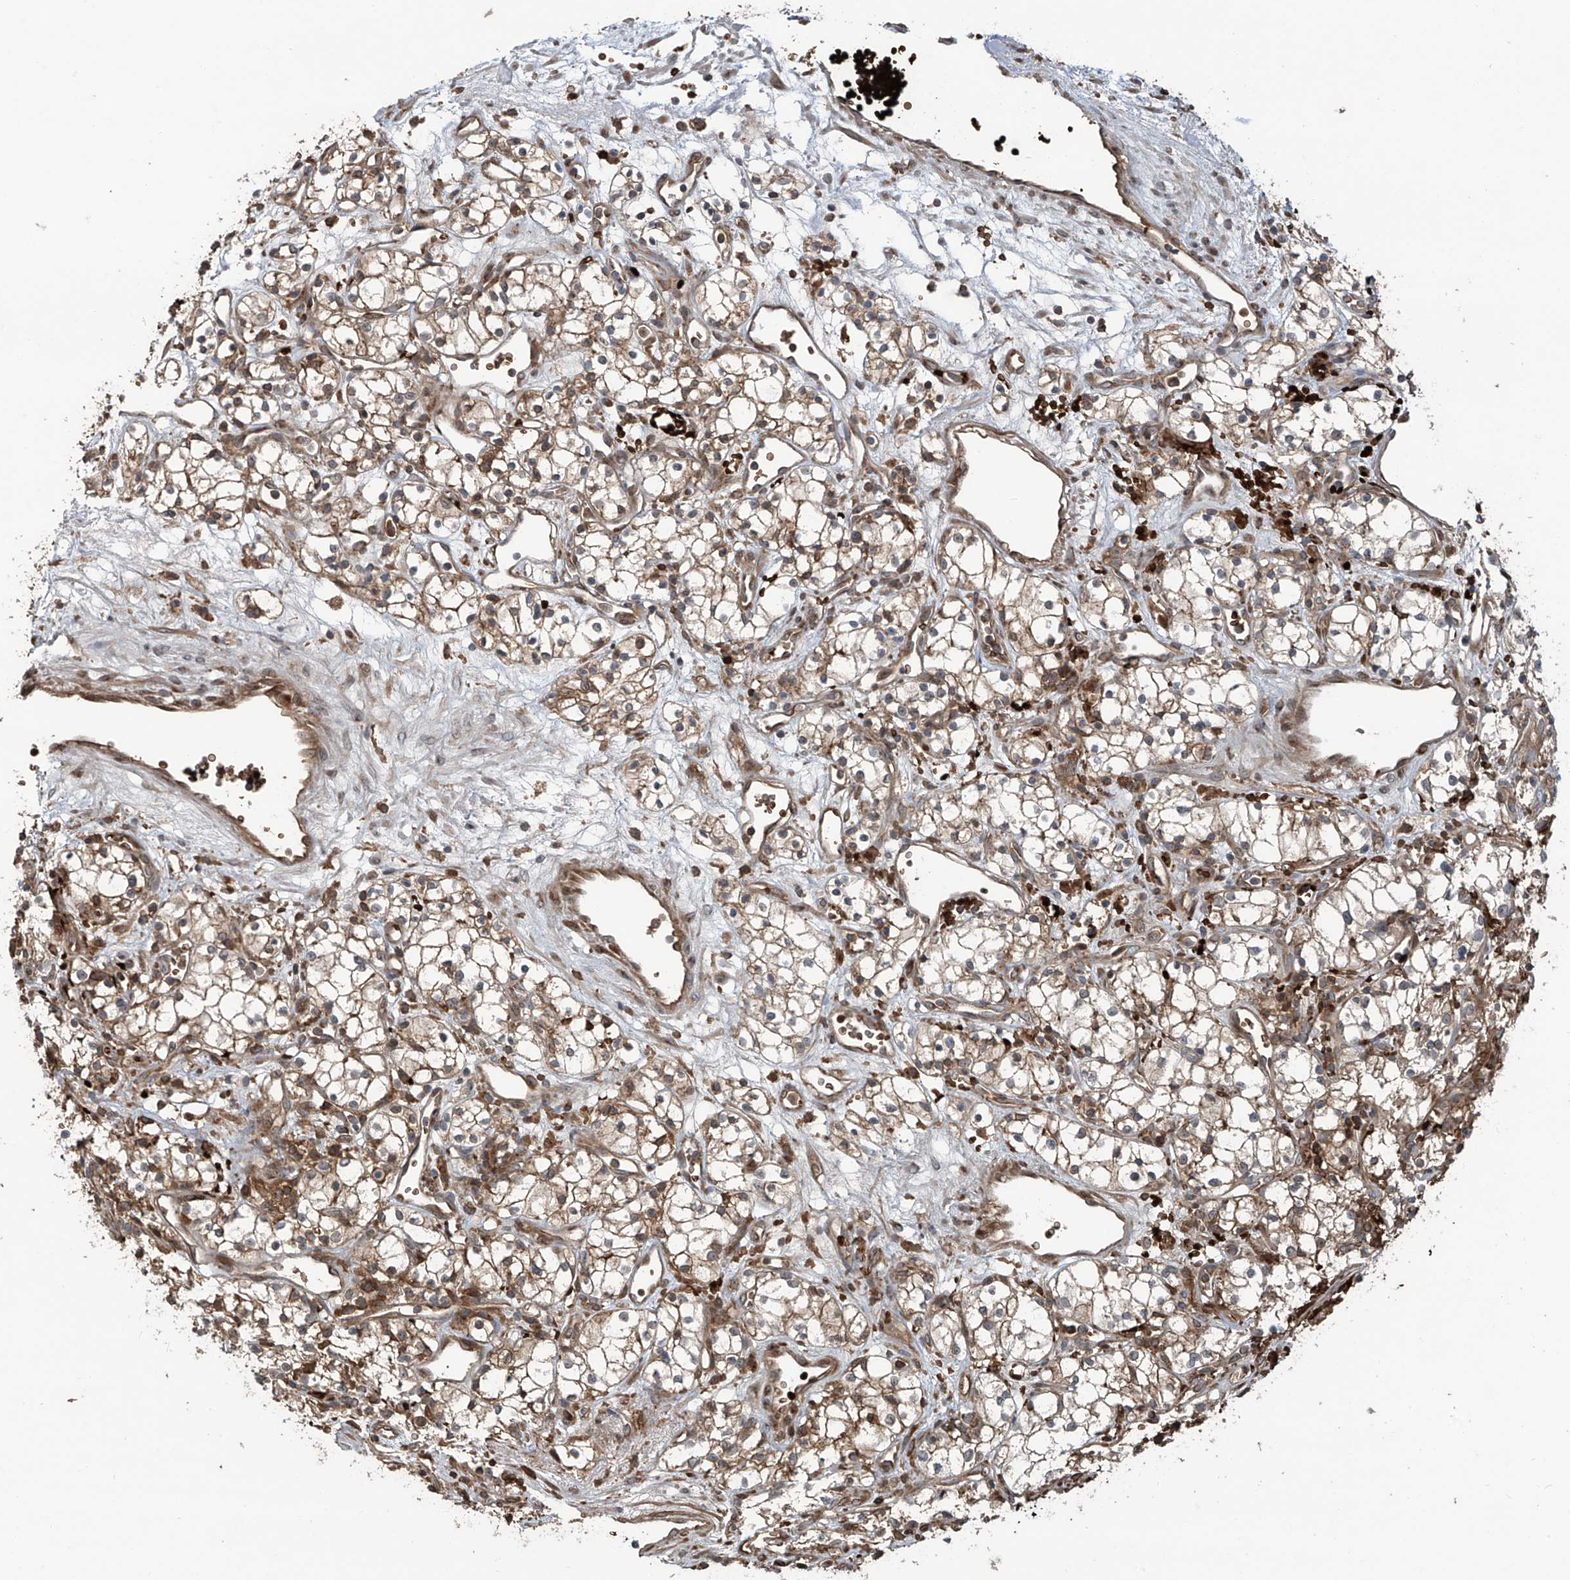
{"staining": {"intensity": "weak", "quantity": "<25%", "location": "cytoplasmic/membranous"}, "tissue": "renal cancer", "cell_type": "Tumor cells", "image_type": "cancer", "snomed": [{"axis": "morphology", "description": "Adenocarcinoma, NOS"}, {"axis": "topography", "description": "Kidney"}], "caption": "Protein analysis of adenocarcinoma (renal) shows no significant positivity in tumor cells.", "gene": "ZDHHC9", "patient": {"sex": "male", "age": 59}}